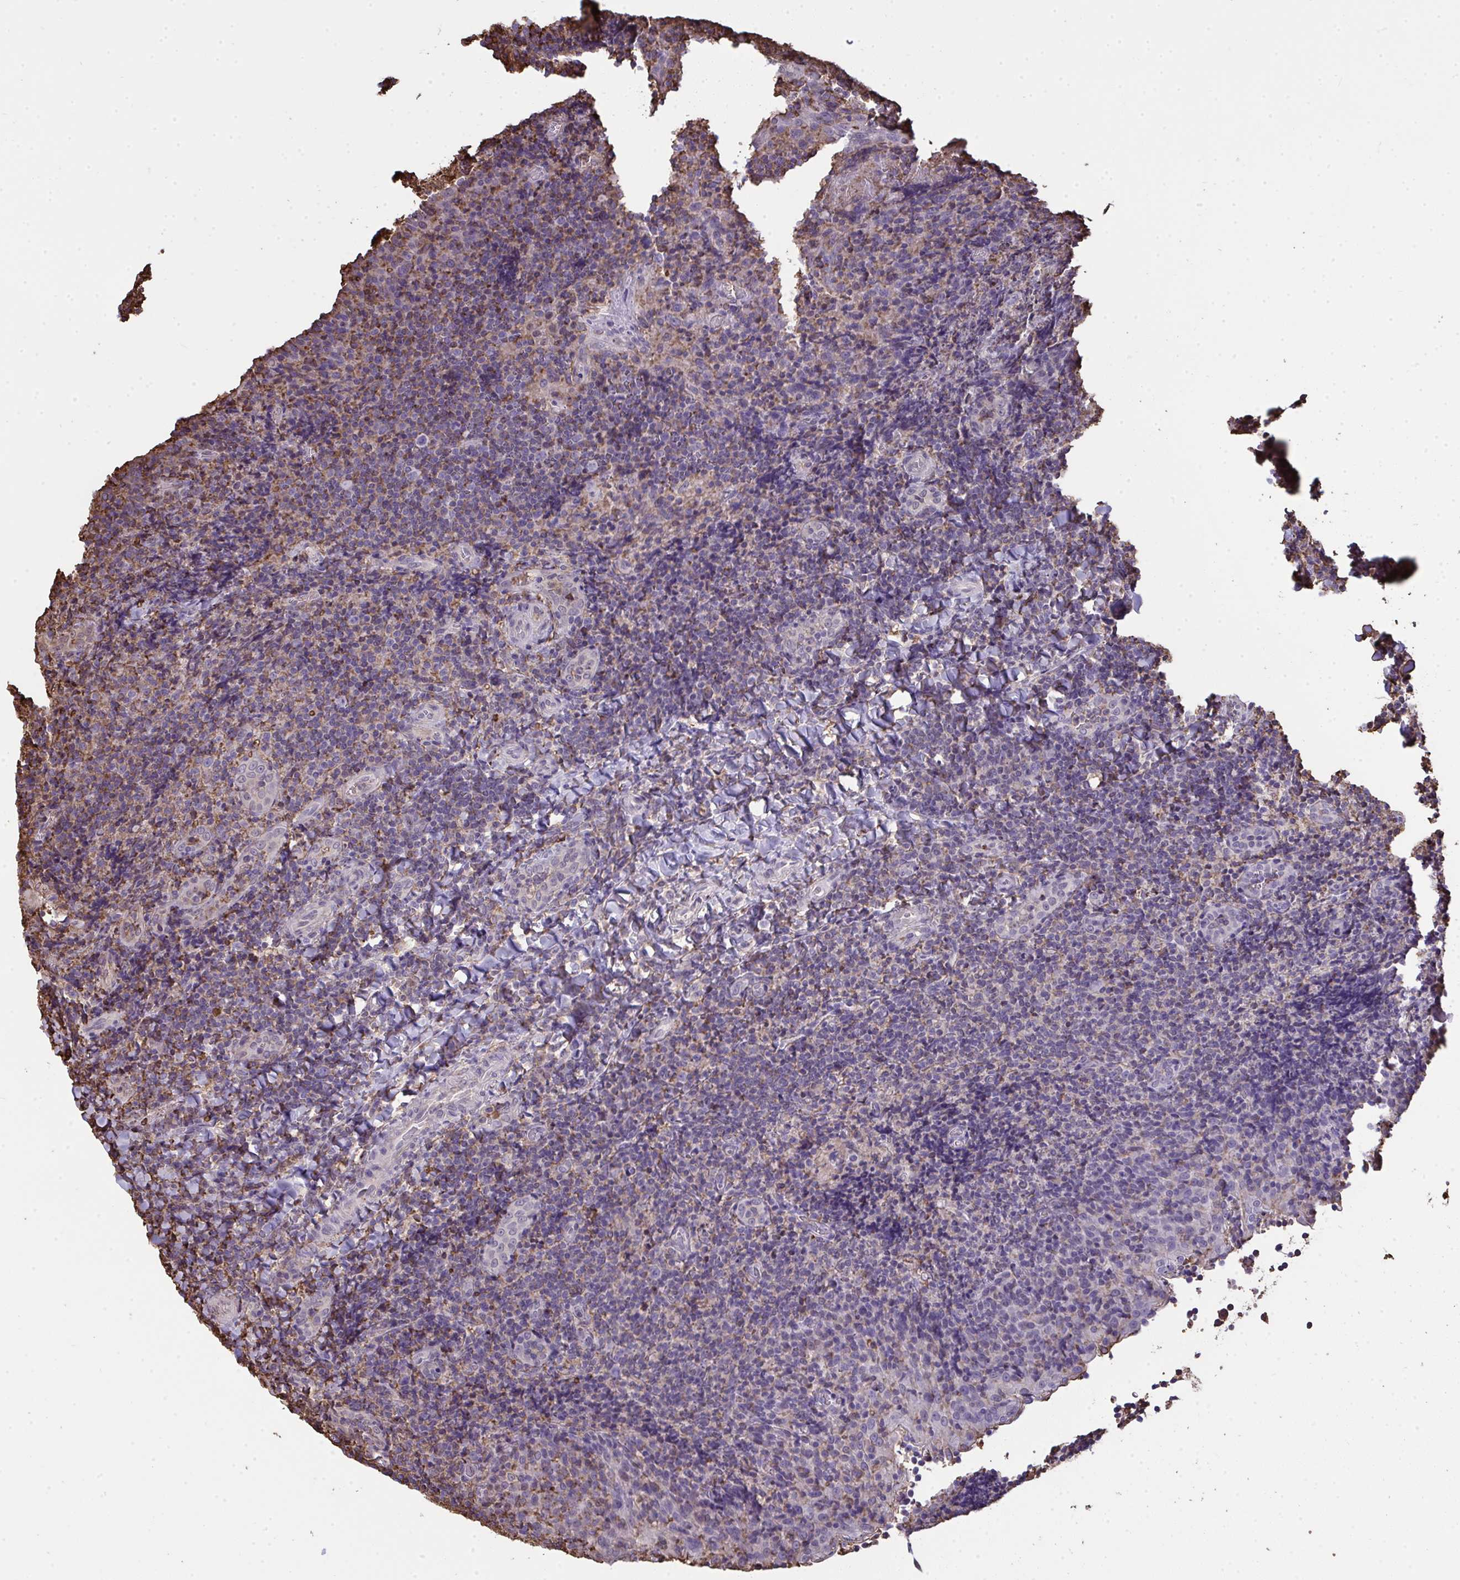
{"staining": {"intensity": "negative", "quantity": "none", "location": "none"}, "tissue": "tonsil", "cell_type": "Germinal center cells", "image_type": "normal", "snomed": [{"axis": "morphology", "description": "Normal tissue, NOS"}, {"axis": "topography", "description": "Tonsil"}], "caption": "IHC of benign human tonsil exhibits no expression in germinal center cells. (Stains: DAB immunohistochemistry with hematoxylin counter stain, Microscopy: brightfield microscopy at high magnification).", "gene": "ANXA5", "patient": {"sex": "male", "age": 17}}